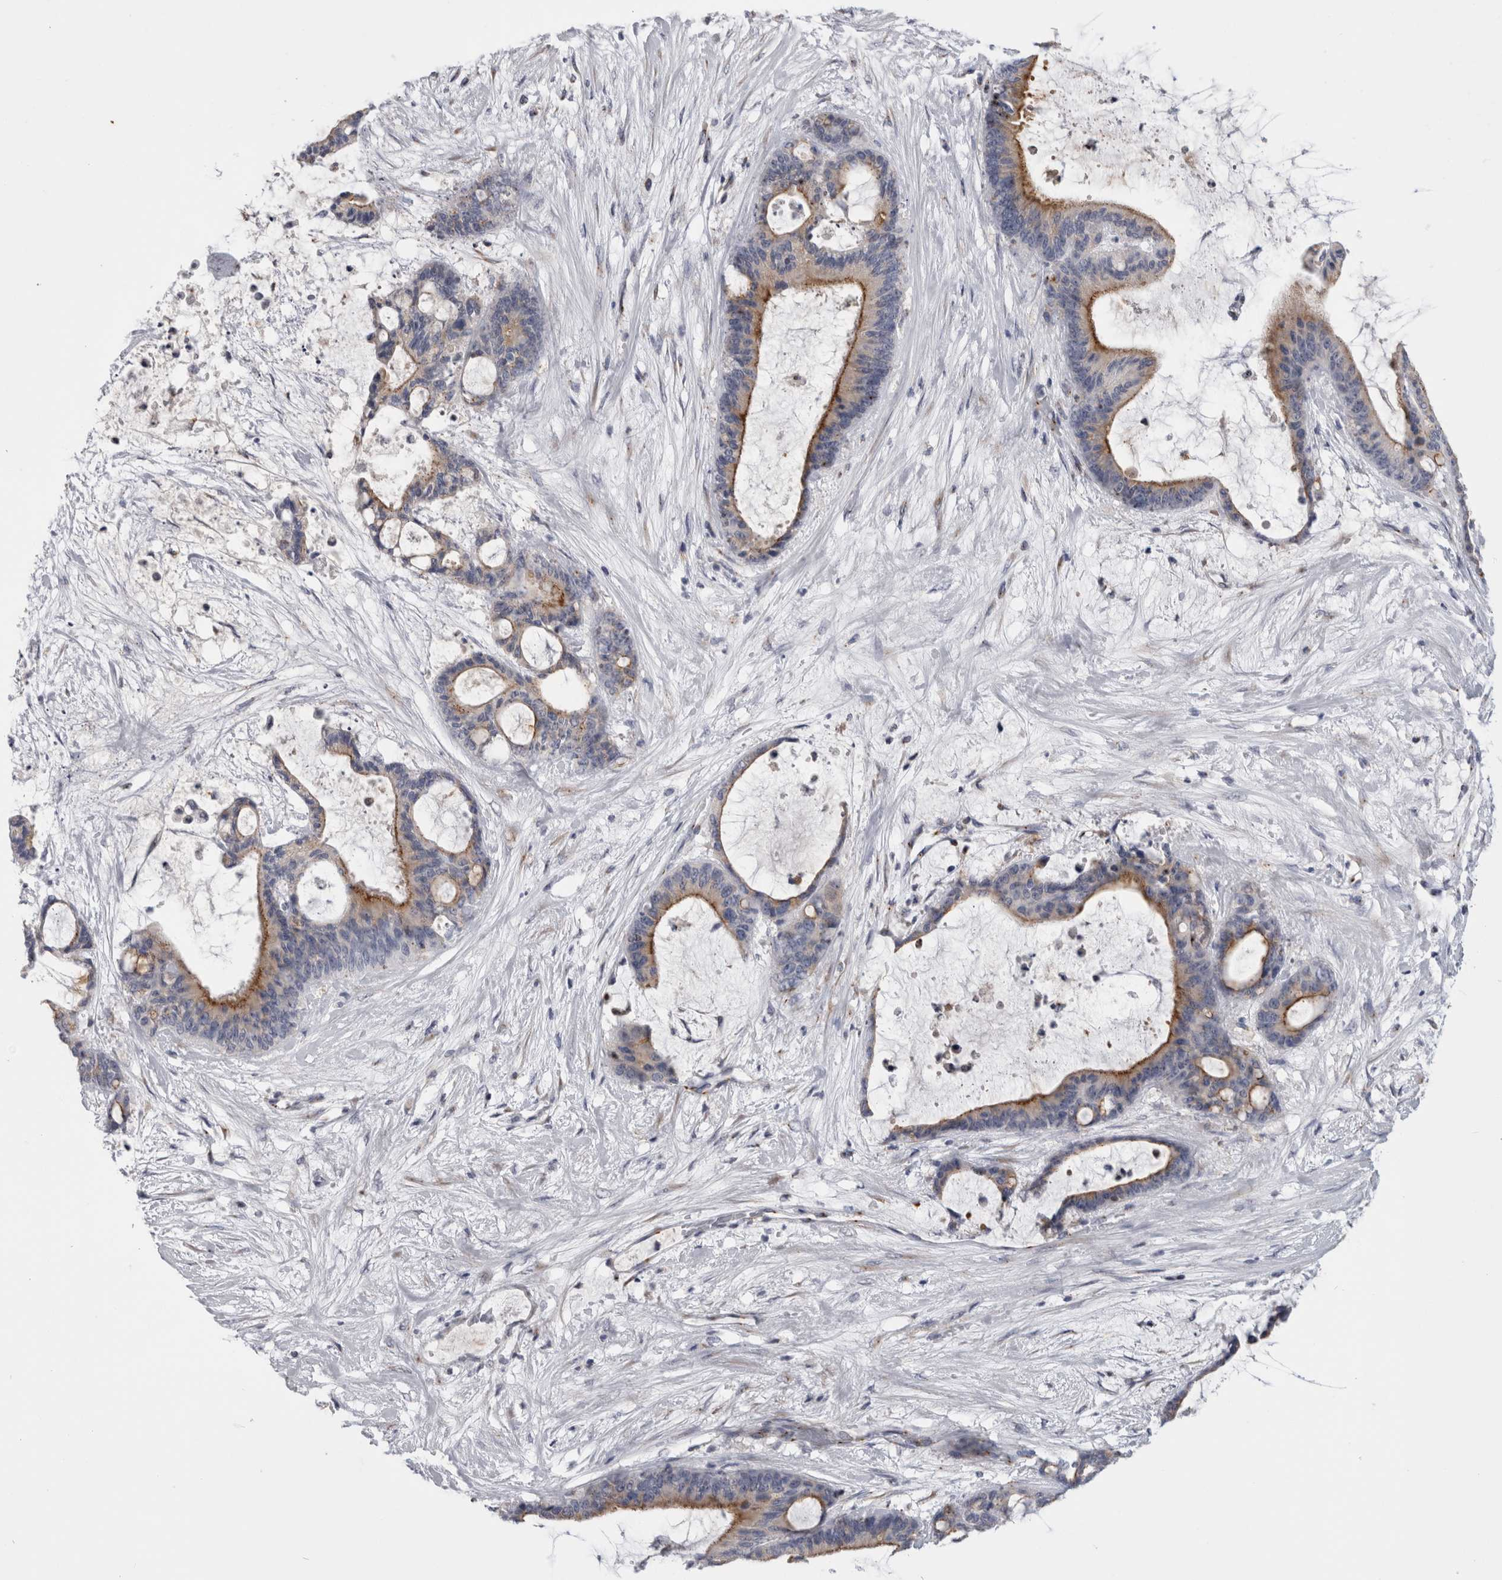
{"staining": {"intensity": "moderate", "quantity": ">75%", "location": "cytoplasmic/membranous"}, "tissue": "liver cancer", "cell_type": "Tumor cells", "image_type": "cancer", "snomed": [{"axis": "morphology", "description": "Cholangiocarcinoma"}, {"axis": "topography", "description": "Liver"}], "caption": "Immunohistochemical staining of human liver cancer exhibits medium levels of moderate cytoplasmic/membranous protein positivity in approximately >75% of tumor cells. The protein is stained brown, and the nuclei are stained in blue (DAB IHC with brightfield microscopy, high magnification).", "gene": "AKAP9", "patient": {"sex": "female", "age": 73}}